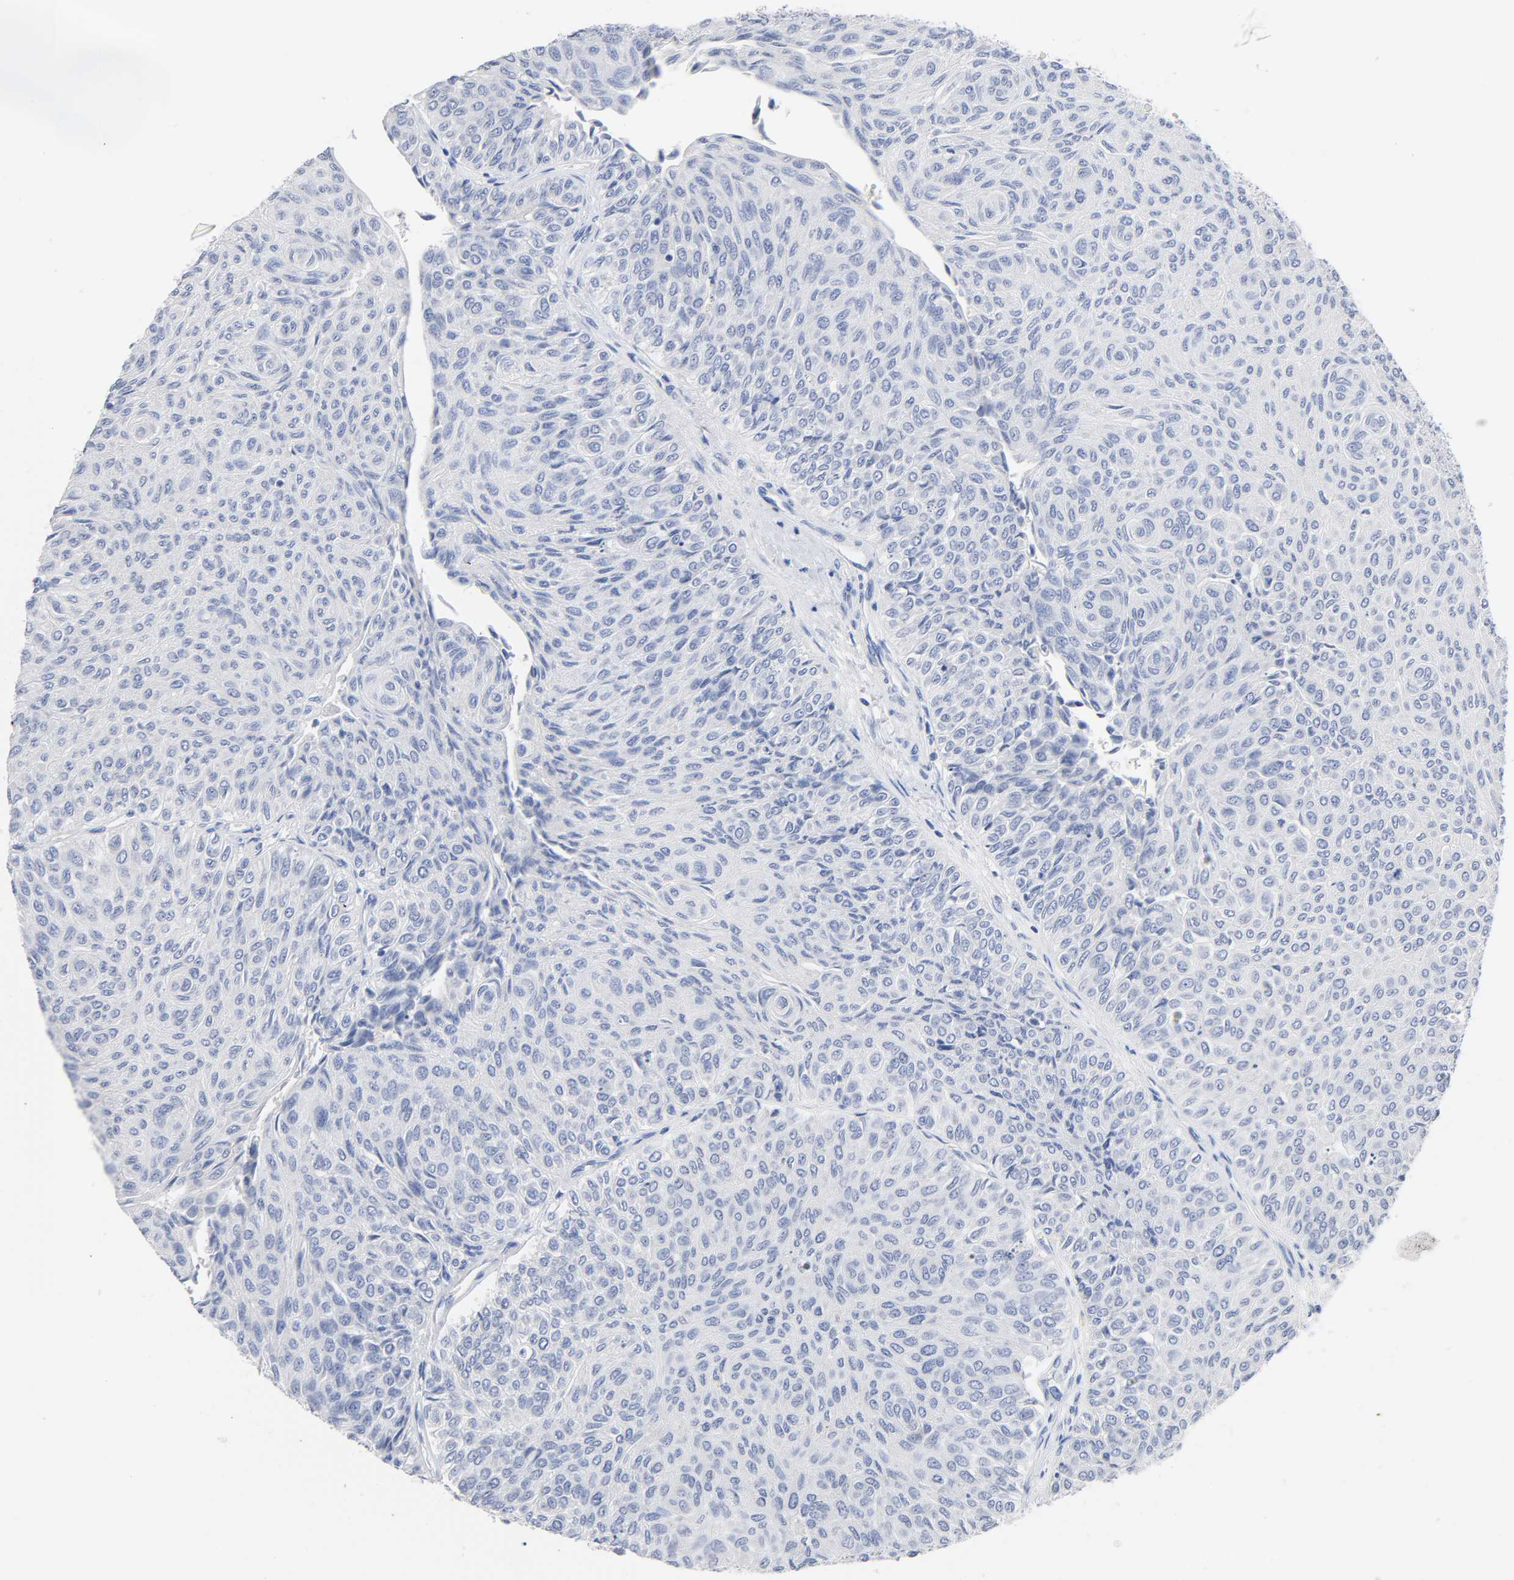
{"staining": {"intensity": "negative", "quantity": "none", "location": "none"}, "tissue": "urothelial cancer", "cell_type": "Tumor cells", "image_type": "cancer", "snomed": [{"axis": "morphology", "description": "Urothelial carcinoma, Low grade"}, {"axis": "topography", "description": "Urinary bladder"}], "caption": "The histopathology image demonstrates no significant staining in tumor cells of urothelial cancer. (Immunohistochemistry (ihc), brightfield microscopy, high magnification).", "gene": "MALT1", "patient": {"sex": "male", "age": 78}}